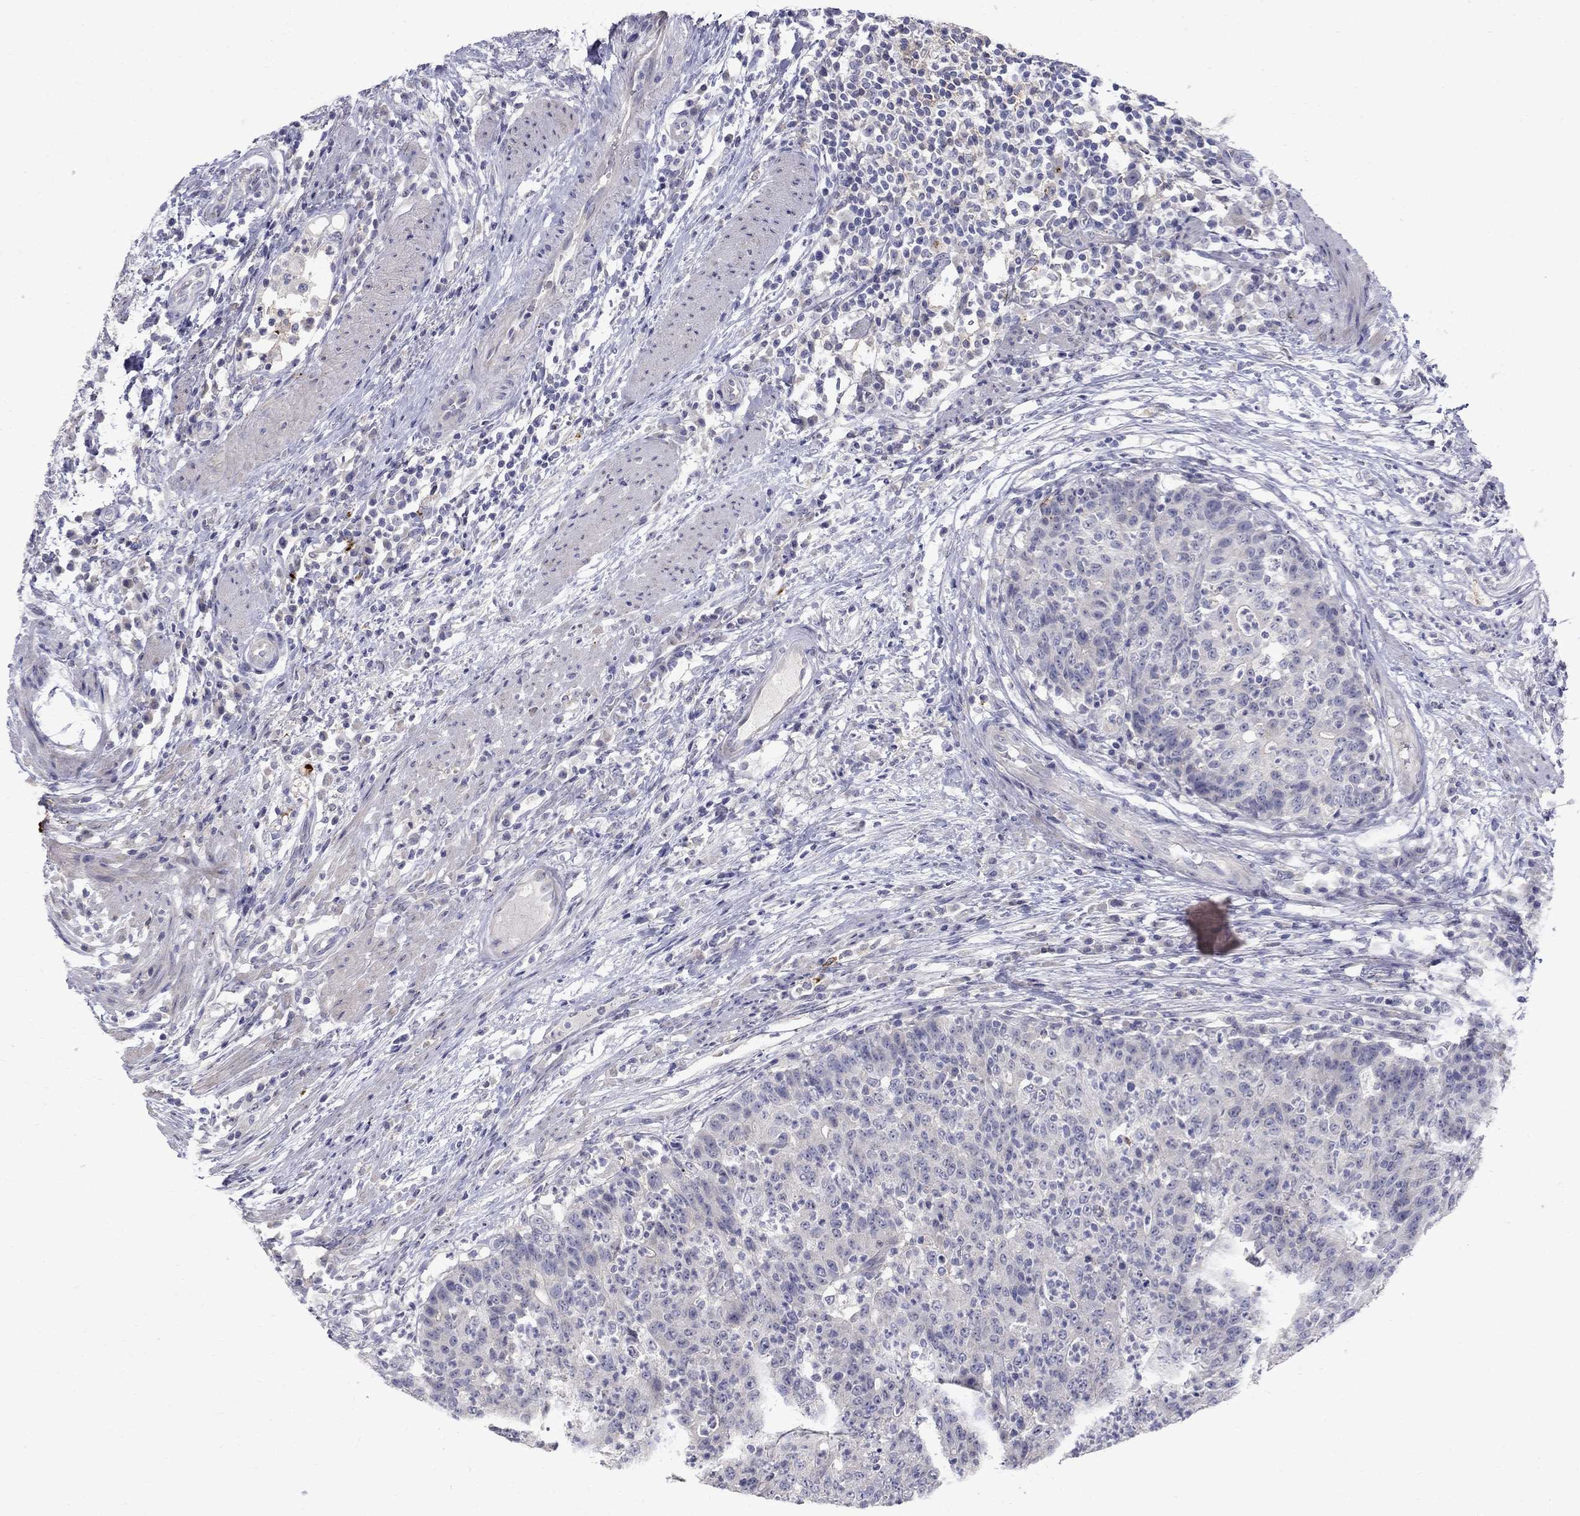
{"staining": {"intensity": "negative", "quantity": "none", "location": "none"}, "tissue": "colorectal cancer", "cell_type": "Tumor cells", "image_type": "cancer", "snomed": [{"axis": "morphology", "description": "Adenocarcinoma, NOS"}, {"axis": "topography", "description": "Colon"}], "caption": "Colorectal cancer was stained to show a protein in brown. There is no significant expression in tumor cells. Nuclei are stained in blue.", "gene": "TP53TG5", "patient": {"sex": "male", "age": 70}}